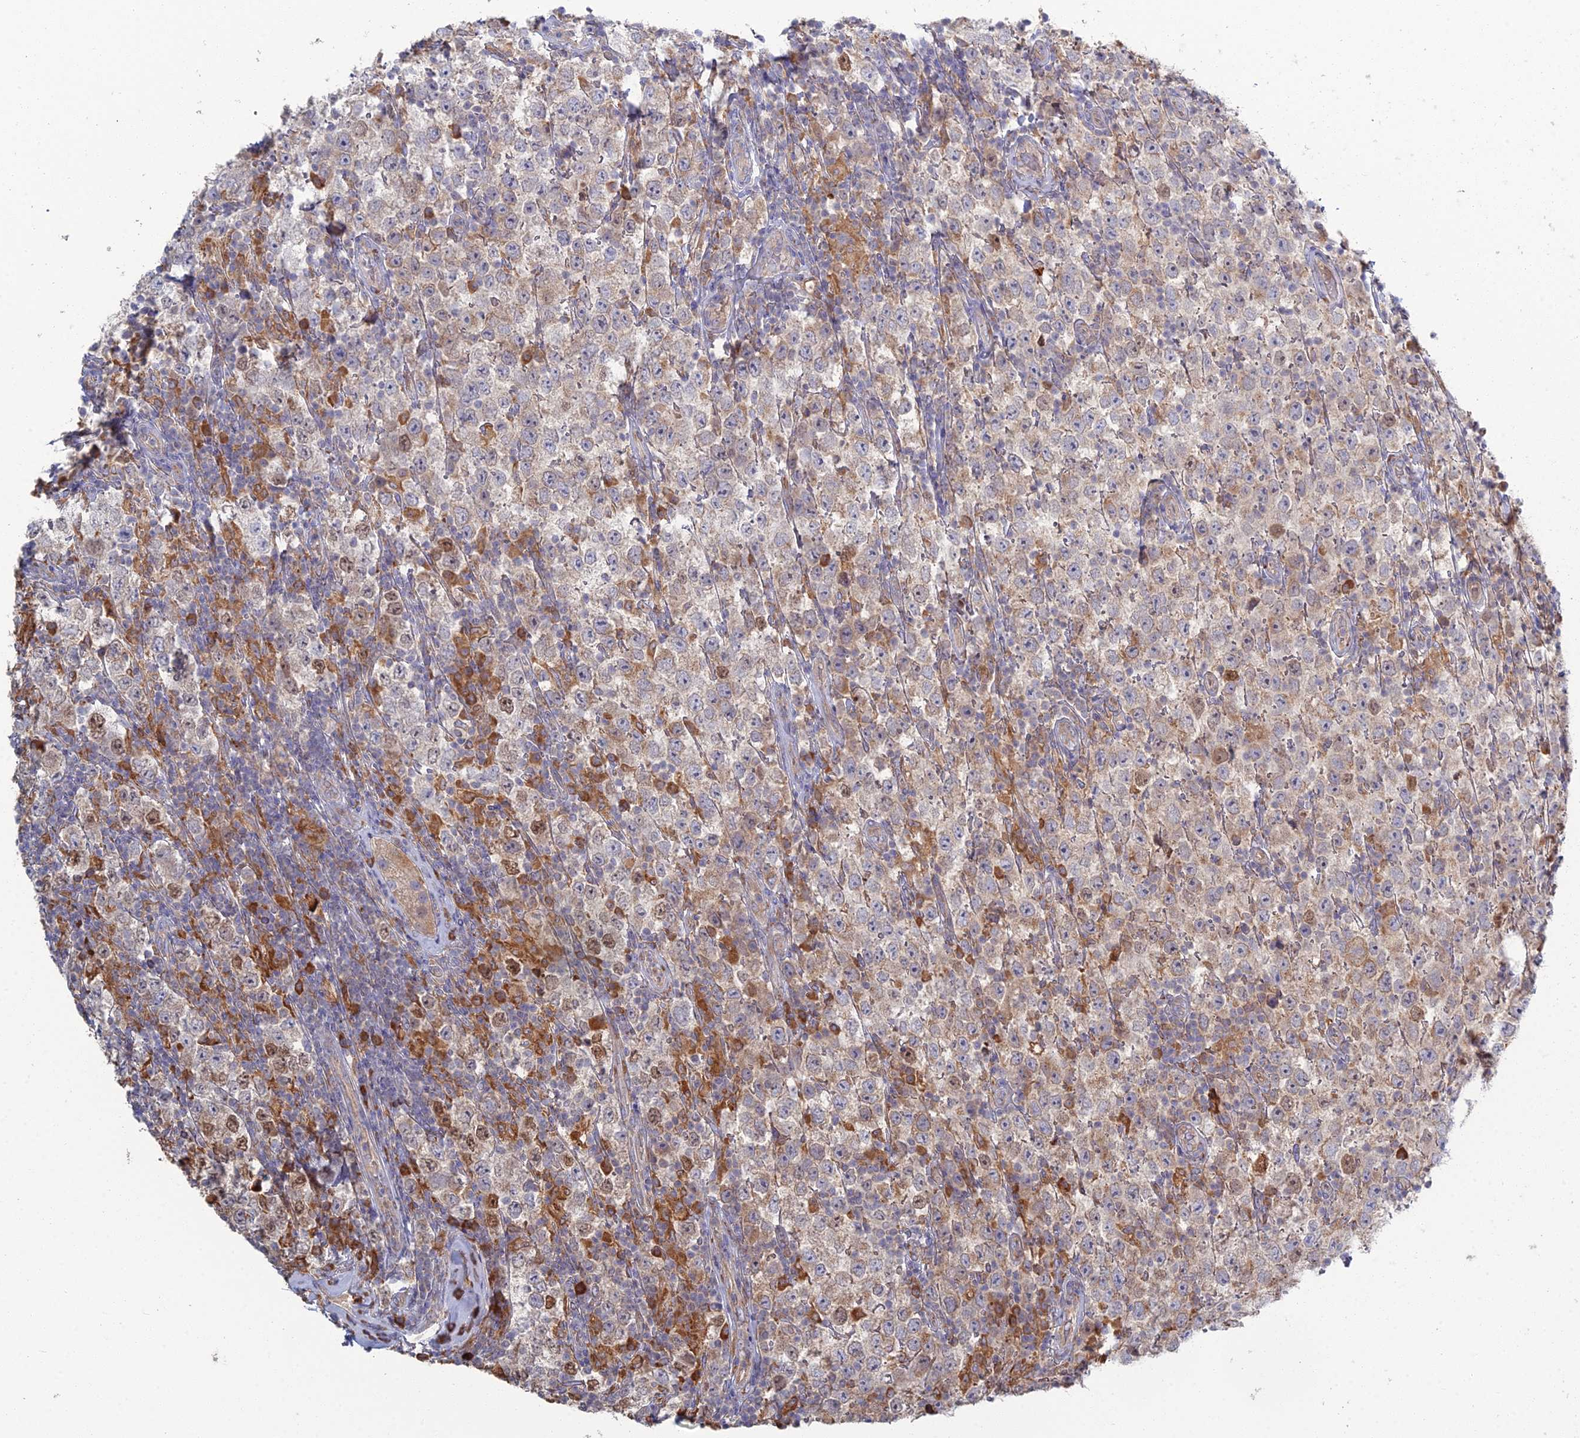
{"staining": {"intensity": "moderate", "quantity": "<25%", "location": "nuclear"}, "tissue": "testis cancer", "cell_type": "Tumor cells", "image_type": "cancer", "snomed": [{"axis": "morphology", "description": "Normal tissue, NOS"}, {"axis": "morphology", "description": "Urothelial carcinoma, High grade"}, {"axis": "morphology", "description": "Seminoma, NOS"}, {"axis": "morphology", "description": "Carcinoma, Embryonal, NOS"}, {"axis": "topography", "description": "Urinary bladder"}, {"axis": "topography", "description": "Testis"}], "caption": "Protein staining of testis cancer tissue demonstrates moderate nuclear staining in approximately <25% of tumor cells. The protein is shown in brown color, while the nuclei are stained blue.", "gene": "TRAPPC6A", "patient": {"sex": "male", "age": 41}}